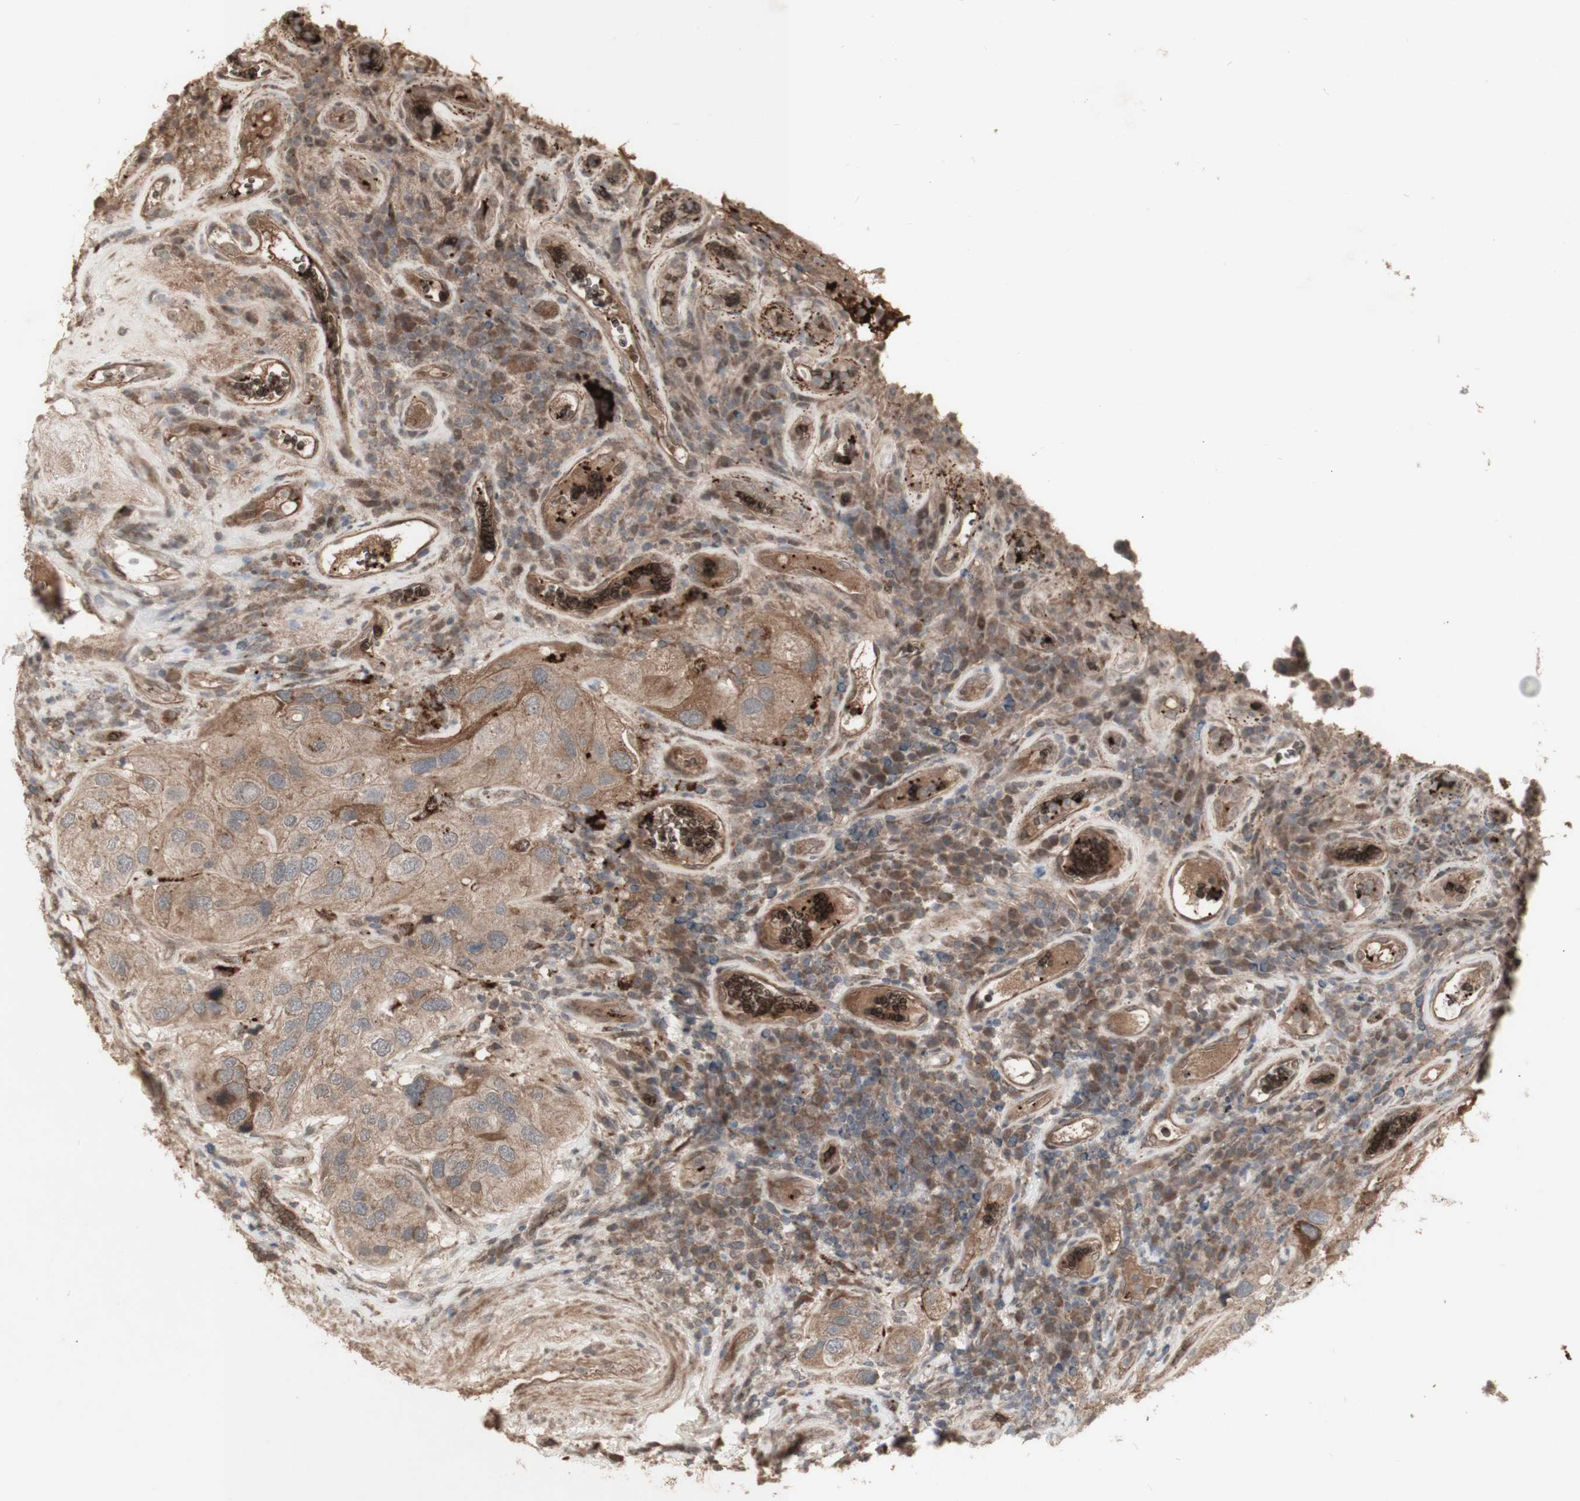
{"staining": {"intensity": "moderate", "quantity": ">75%", "location": "cytoplasmic/membranous"}, "tissue": "urothelial cancer", "cell_type": "Tumor cells", "image_type": "cancer", "snomed": [{"axis": "morphology", "description": "Urothelial carcinoma, High grade"}, {"axis": "topography", "description": "Urinary bladder"}], "caption": "A photomicrograph of human urothelial cancer stained for a protein displays moderate cytoplasmic/membranous brown staining in tumor cells.", "gene": "ALOX12", "patient": {"sex": "female", "age": 64}}